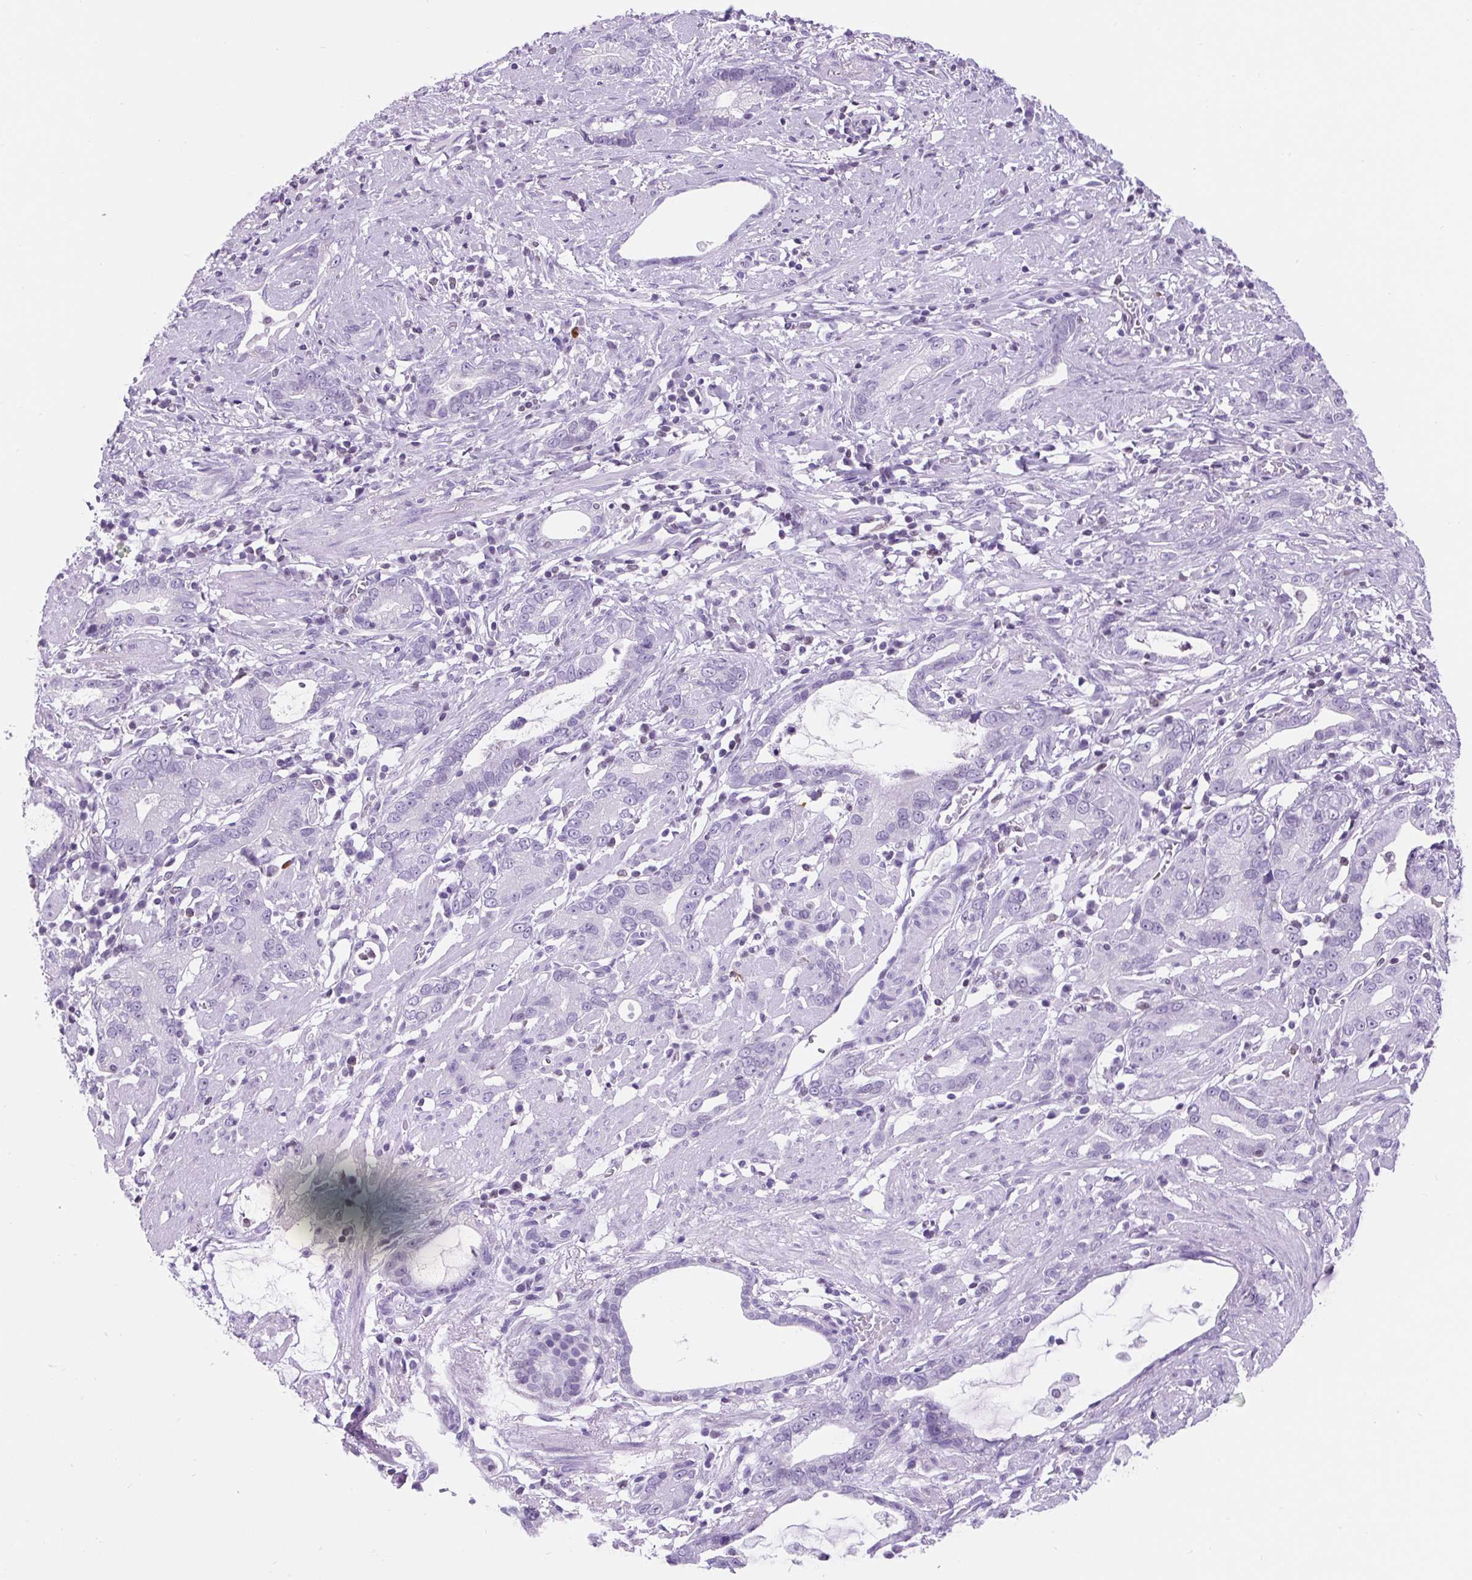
{"staining": {"intensity": "negative", "quantity": "none", "location": "none"}, "tissue": "stomach cancer", "cell_type": "Tumor cells", "image_type": "cancer", "snomed": [{"axis": "morphology", "description": "Adenocarcinoma, NOS"}, {"axis": "topography", "description": "Stomach"}], "caption": "Tumor cells are negative for protein expression in human stomach cancer.", "gene": "VPREB1", "patient": {"sex": "male", "age": 55}}